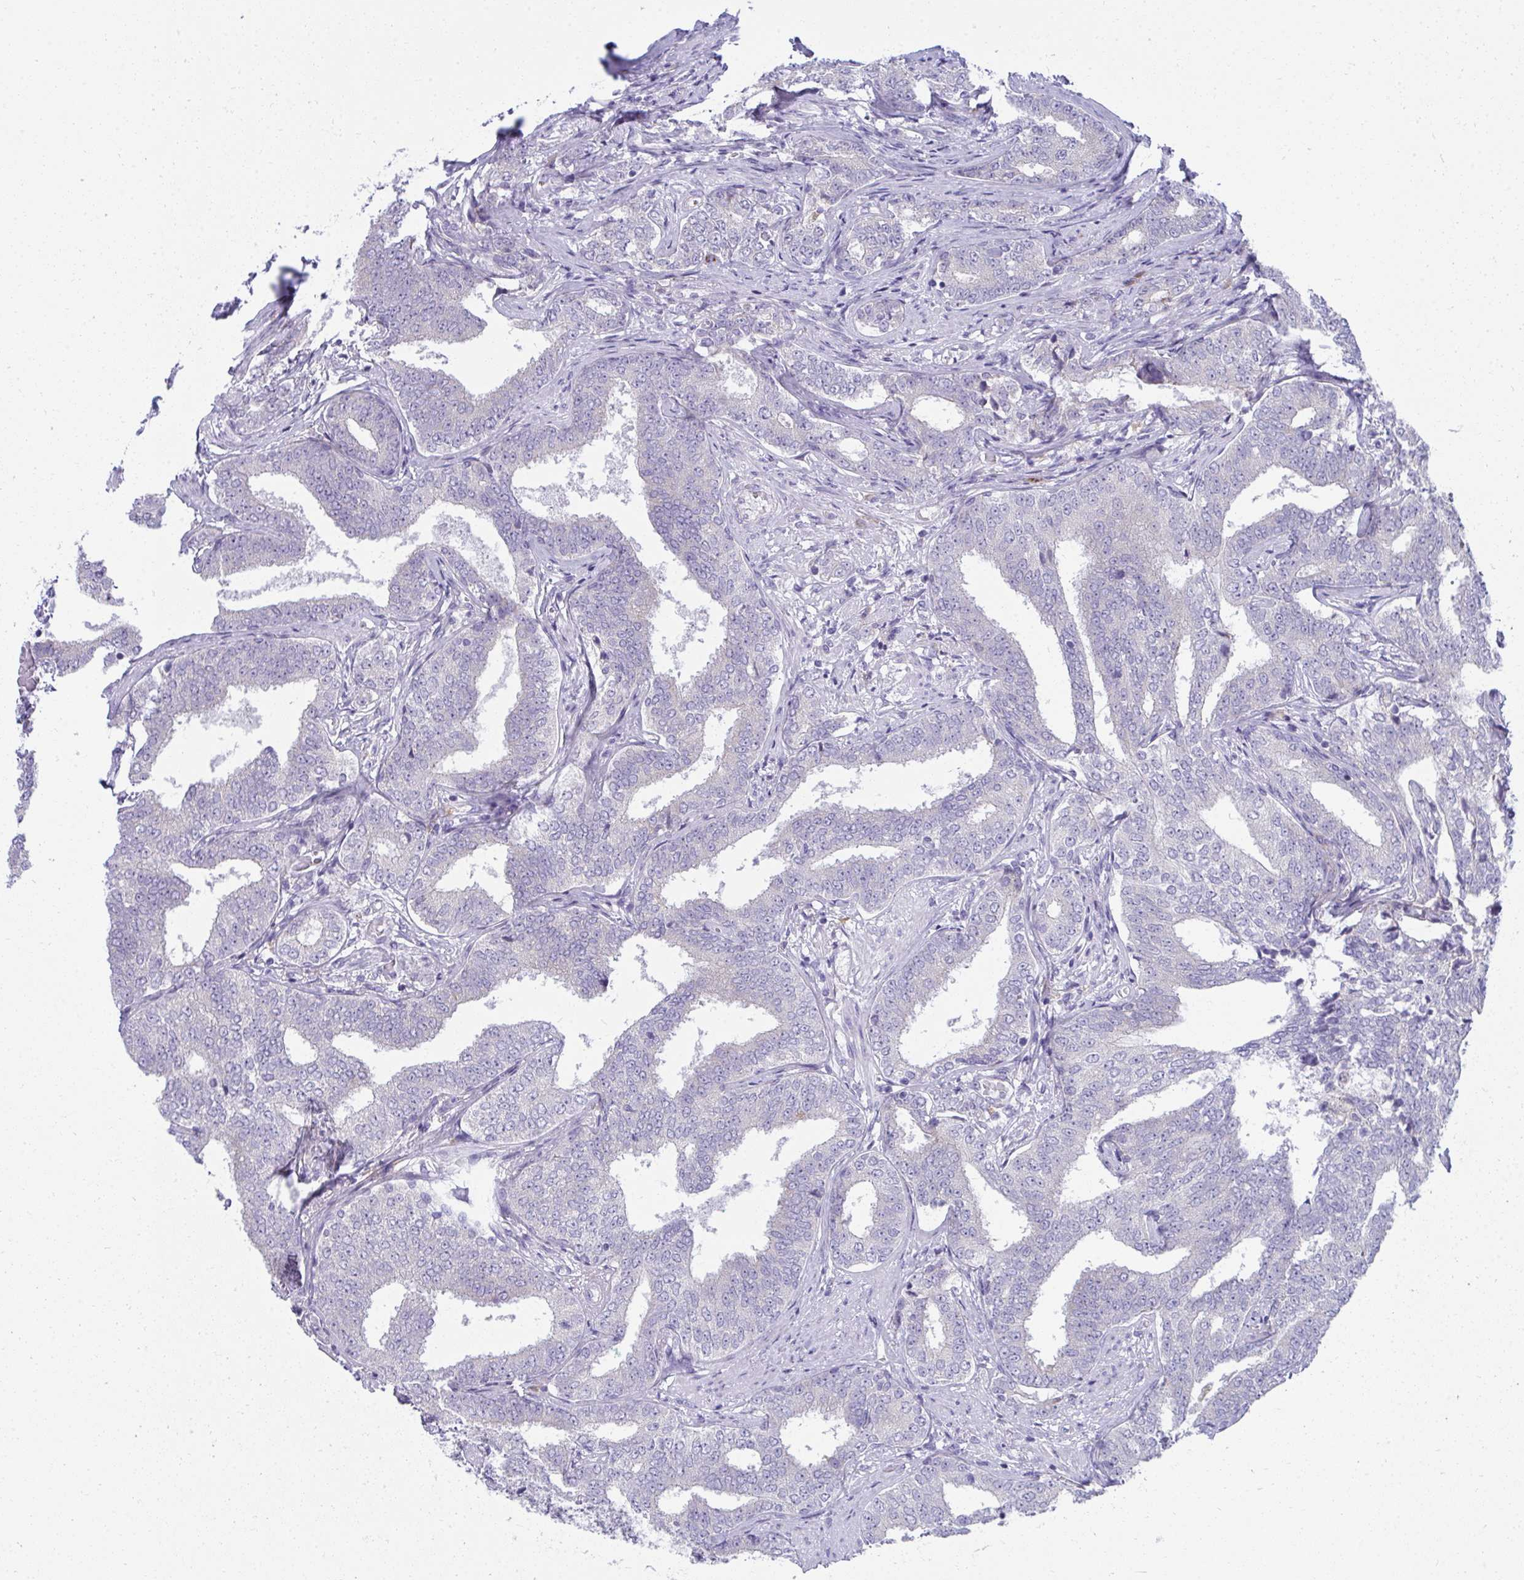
{"staining": {"intensity": "negative", "quantity": "none", "location": "none"}, "tissue": "prostate cancer", "cell_type": "Tumor cells", "image_type": "cancer", "snomed": [{"axis": "morphology", "description": "Adenocarcinoma, High grade"}, {"axis": "topography", "description": "Prostate"}], "caption": "Immunohistochemistry of human high-grade adenocarcinoma (prostate) exhibits no positivity in tumor cells. (DAB immunohistochemistry (IHC) with hematoxylin counter stain).", "gene": "FASLG", "patient": {"sex": "male", "age": 72}}